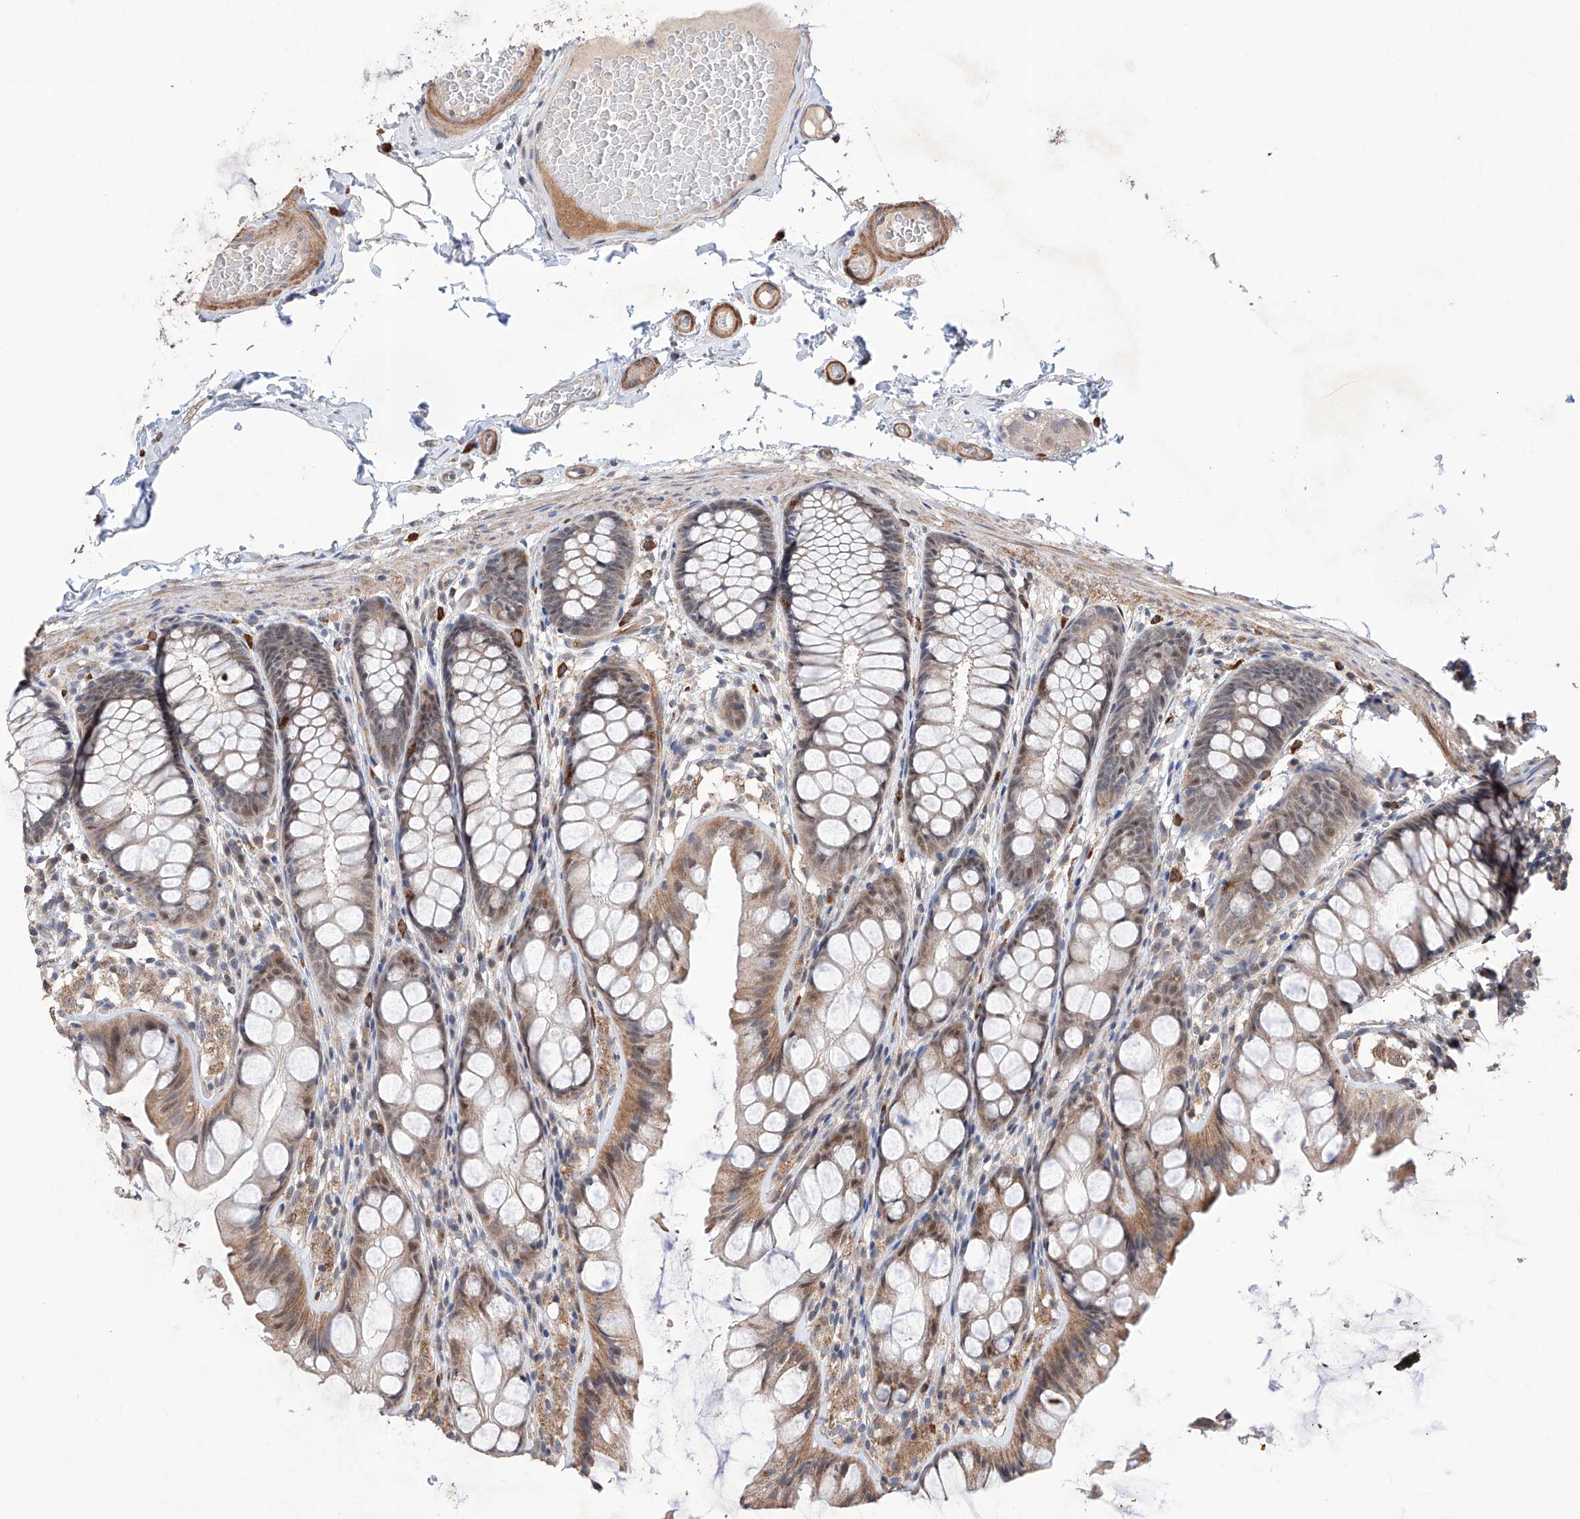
{"staining": {"intensity": "moderate", "quantity": ">75%", "location": "cytoplasmic/membranous"}, "tissue": "colon", "cell_type": "Endothelial cells", "image_type": "normal", "snomed": [{"axis": "morphology", "description": "Normal tissue, NOS"}, {"axis": "topography", "description": "Colon"}], "caption": "A brown stain labels moderate cytoplasmic/membranous staining of a protein in endothelial cells of unremarkable colon.", "gene": "AFG1L", "patient": {"sex": "male", "age": 47}}